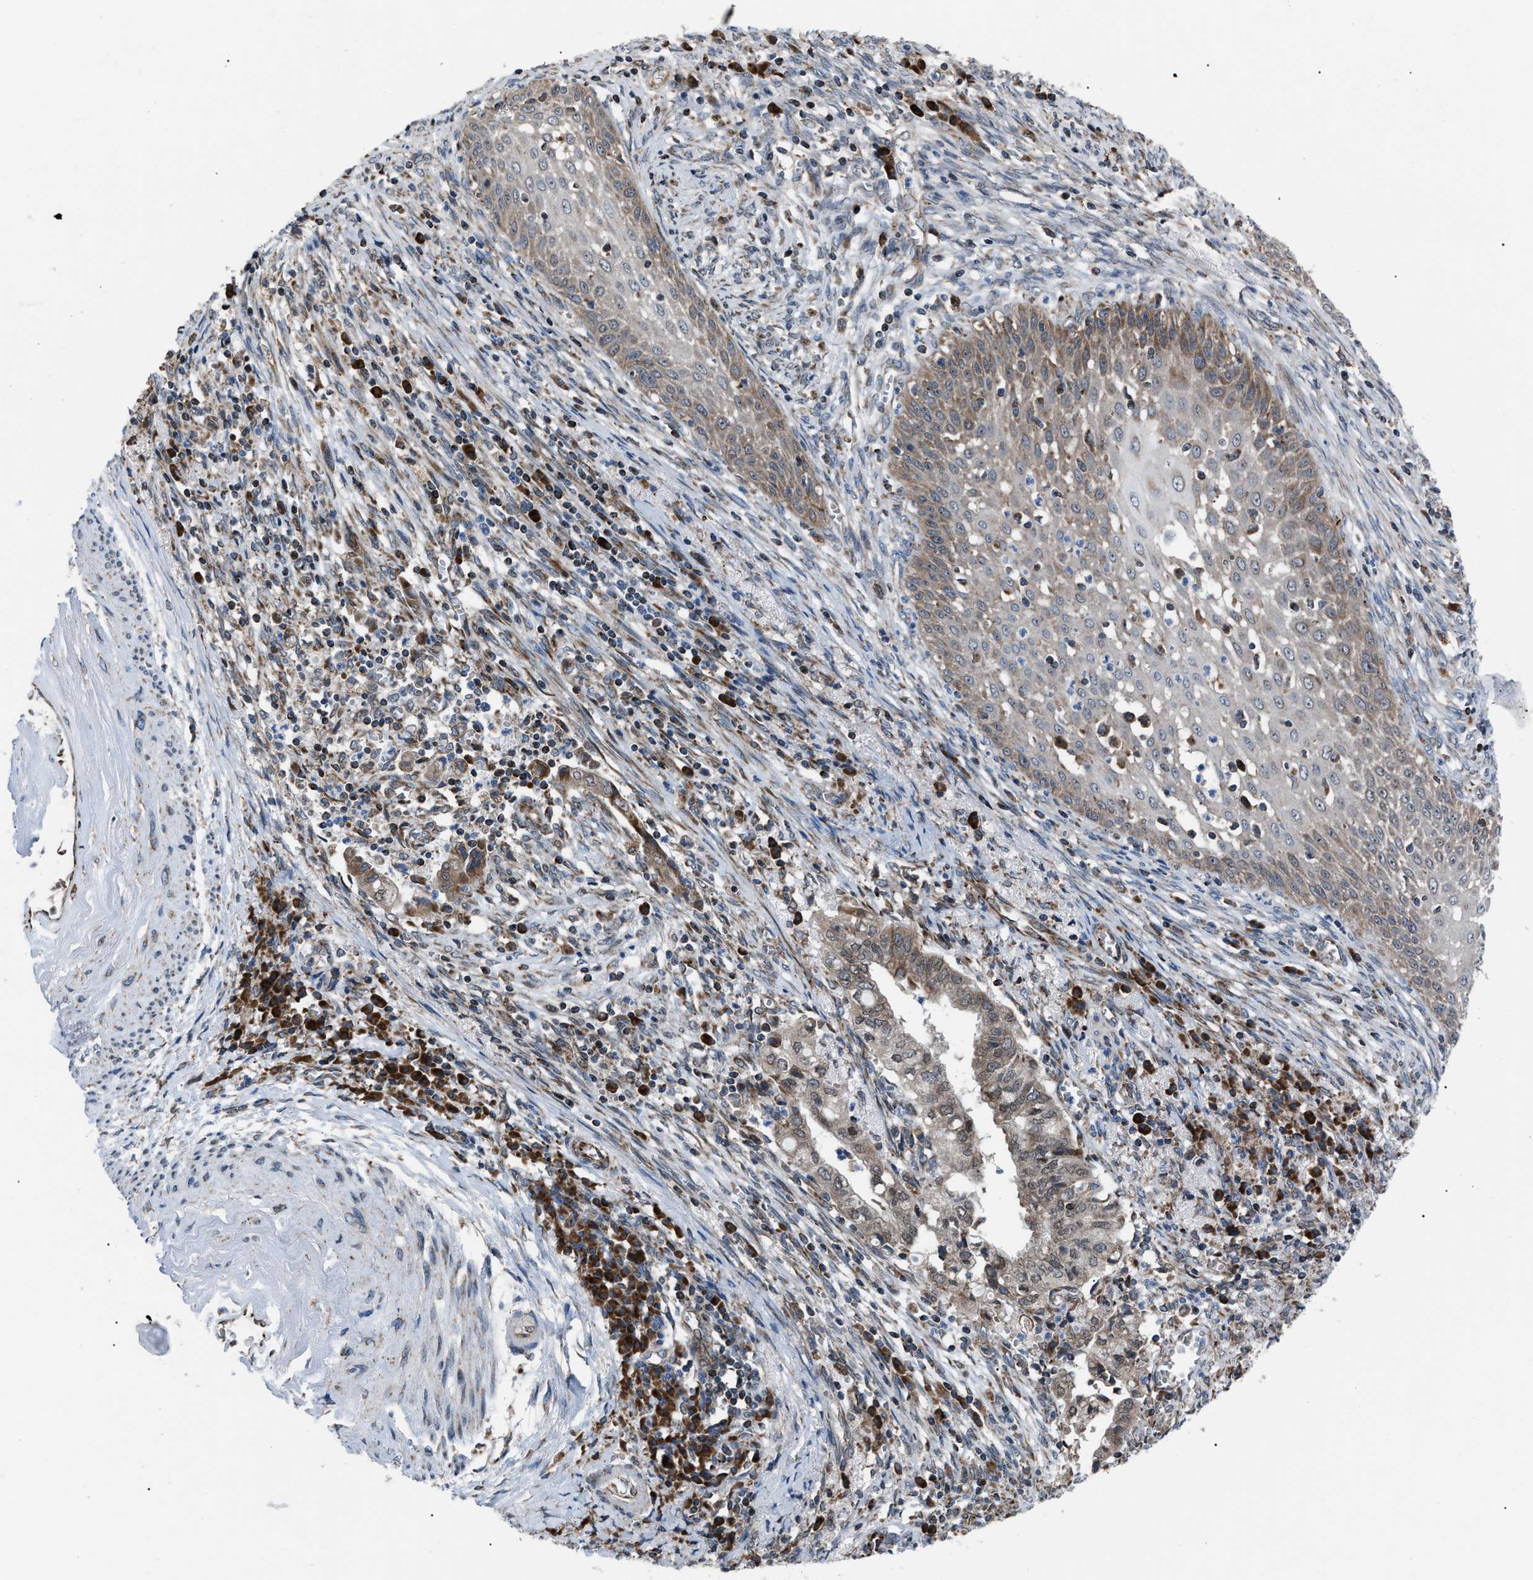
{"staining": {"intensity": "weak", "quantity": ">75%", "location": "cytoplasmic/membranous"}, "tissue": "cervical cancer", "cell_type": "Tumor cells", "image_type": "cancer", "snomed": [{"axis": "morphology", "description": "Adenocarcinoma, NOS"}, {"axis": "topography", "description": "Cervix"}], "caption": "IHC (DAB (3,3'-diaminobenzidine)) staining of adenocarcinoma (cervical) displays weak cytoplasmic/membranous protein staining in approximately >75% of tumor cells.", "gene": "AGO2", "patient": {"sex": "female", "age": 44}}